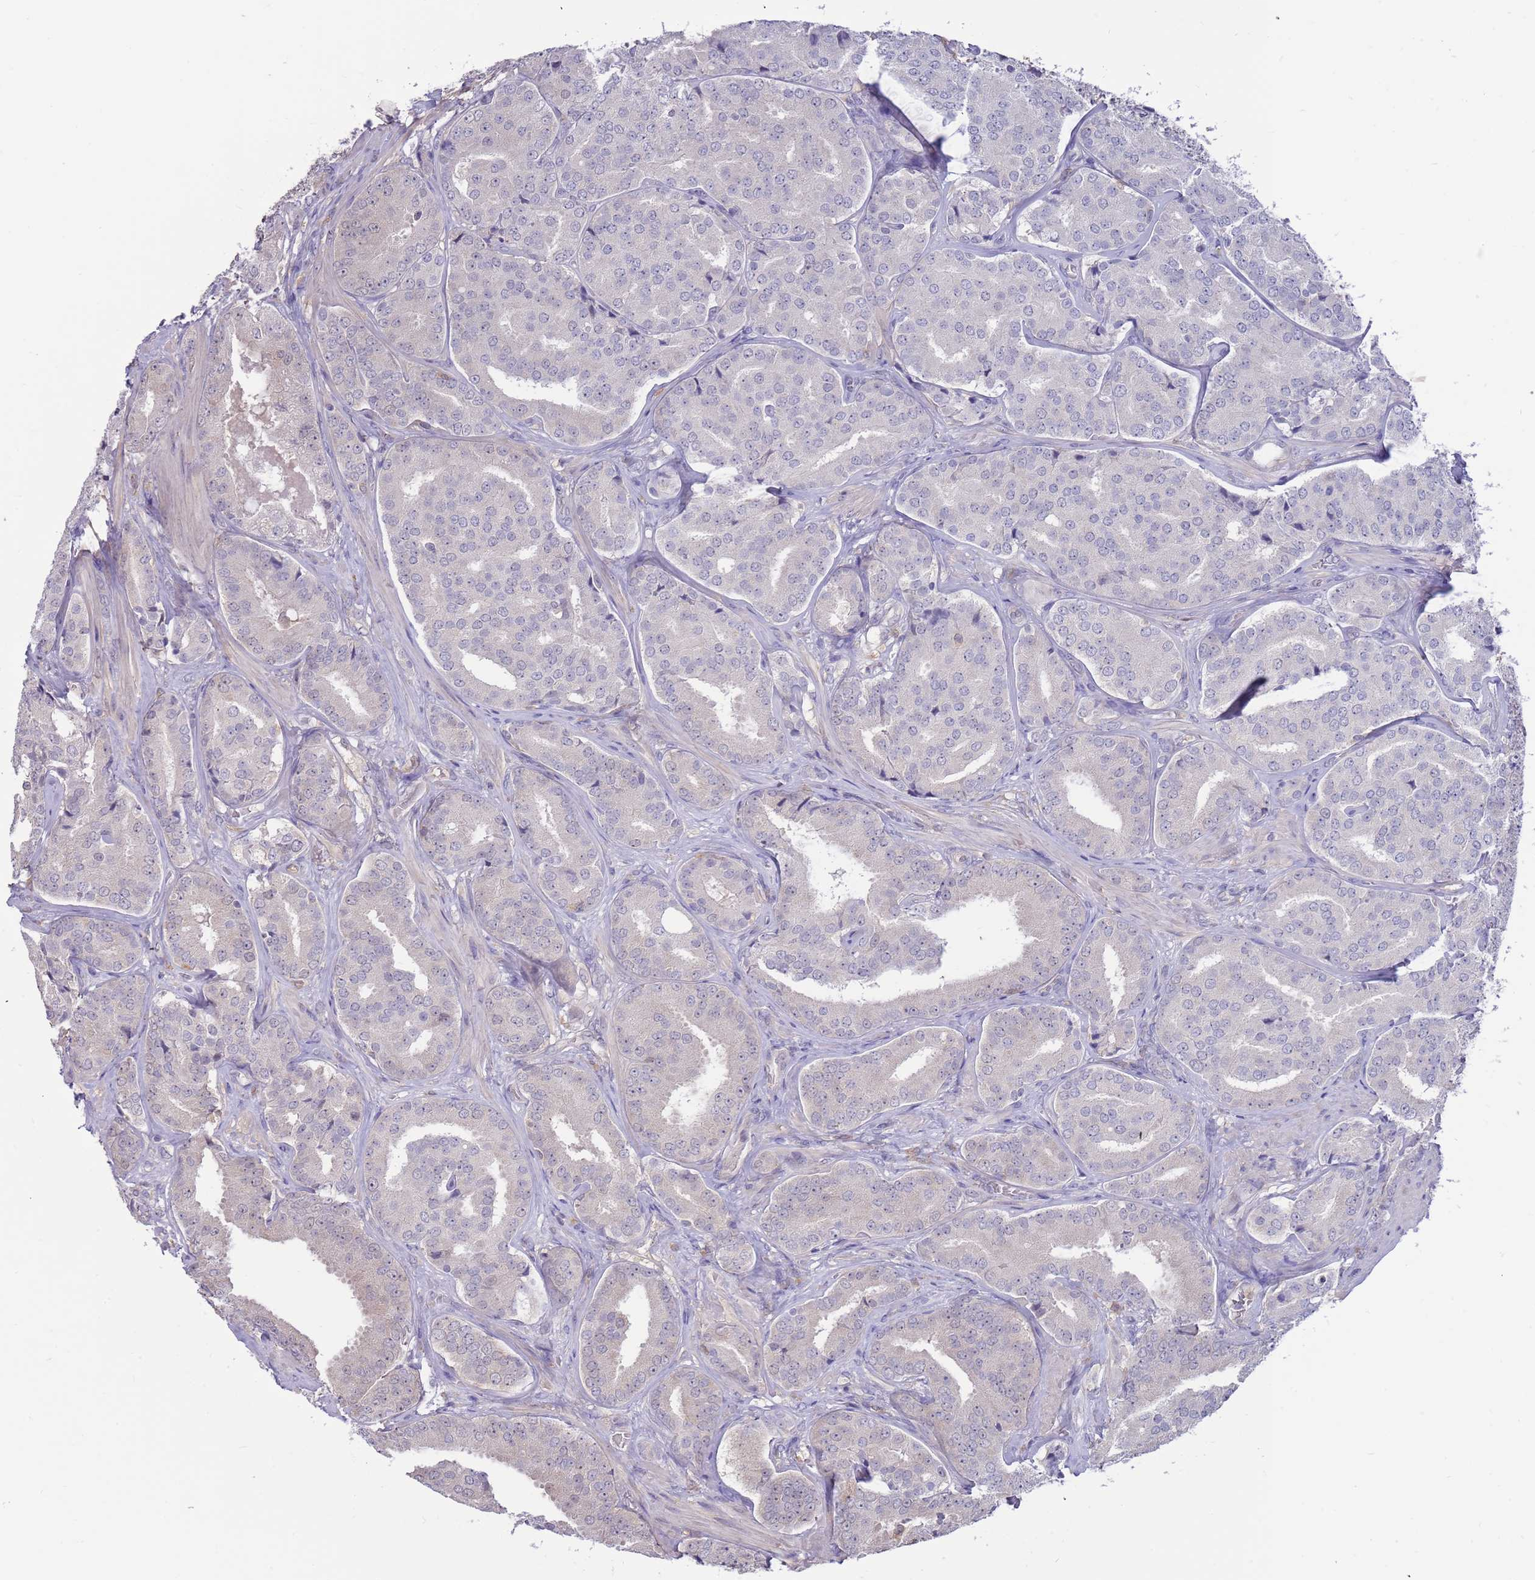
{"staining": {"intensity": "negative", "quantity": "none", "location": "none"}, "tissue": "prostate cancer", "cell_type": "Tumor cells", "image_type": "cancer", "snomed": [{"axis": "morphology", "description": "Adenocarcinoma, High grade"}, {"axis": "topography", "description": "Prostate"}], "caption": "The image reveals no significant staining in tumor cells of prostate high-grade adenocarcinoma.", "gene": "AP5S1", "patient": {"sex": "male", "age": 63}}